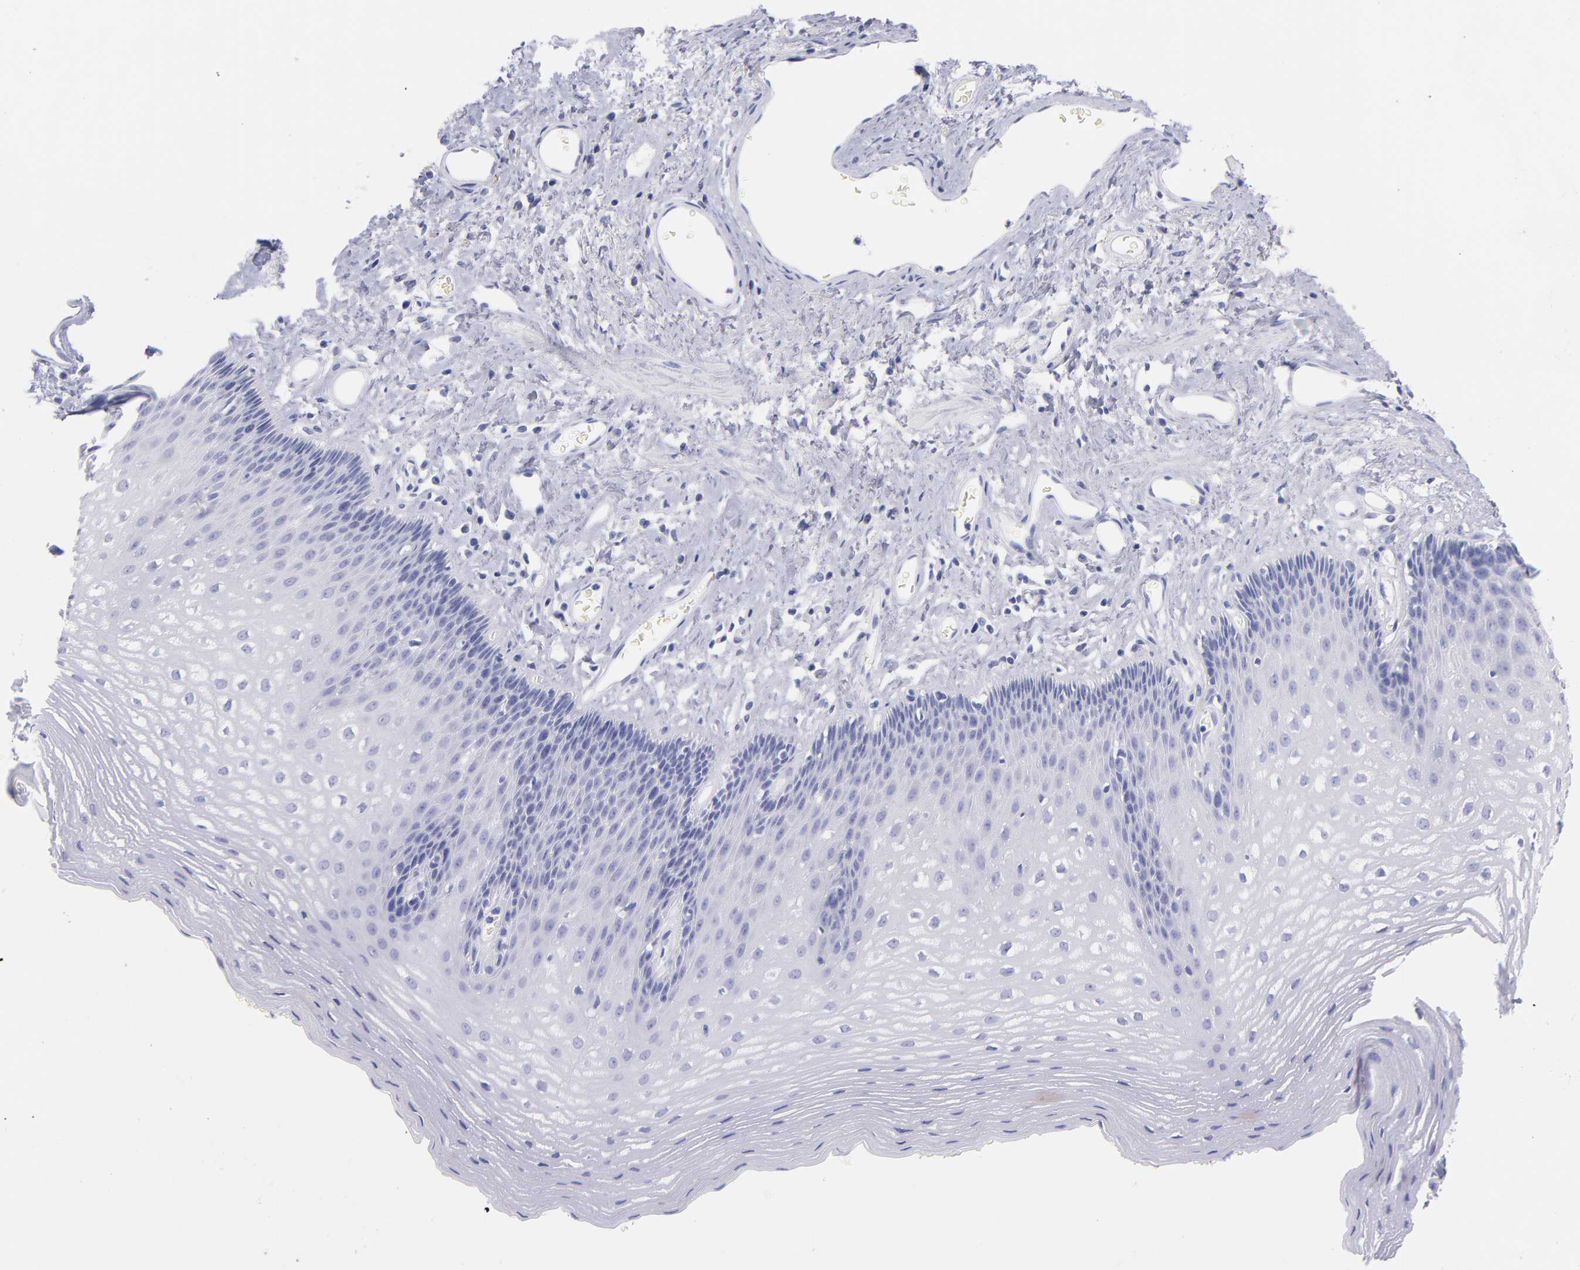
{"staining": {"intensity": "negative", "quantity": "none", "location": "none"}, "tissue": "esophagus", "cell_type": "Squamous epithelial cells", "image_type": "normal", "snomed": [{"axis": "morphology", "description": "Normal tissue, NOS"}, {"axis": "topography", "description": "Esophagus"}], "caption": "Immunohistochemistry micrograph of unremarkable esophagus: esophagus stained with DAB (3,3'-diaminobenzidine) demonstrates no significant protein expression in squamous epithelial cells. (DAB (3,3'-diaminobenzidine) IHC with hematoxylin counter stain).", "gene": "SCGN", "patient": {"sex": "female", "age": 70}}